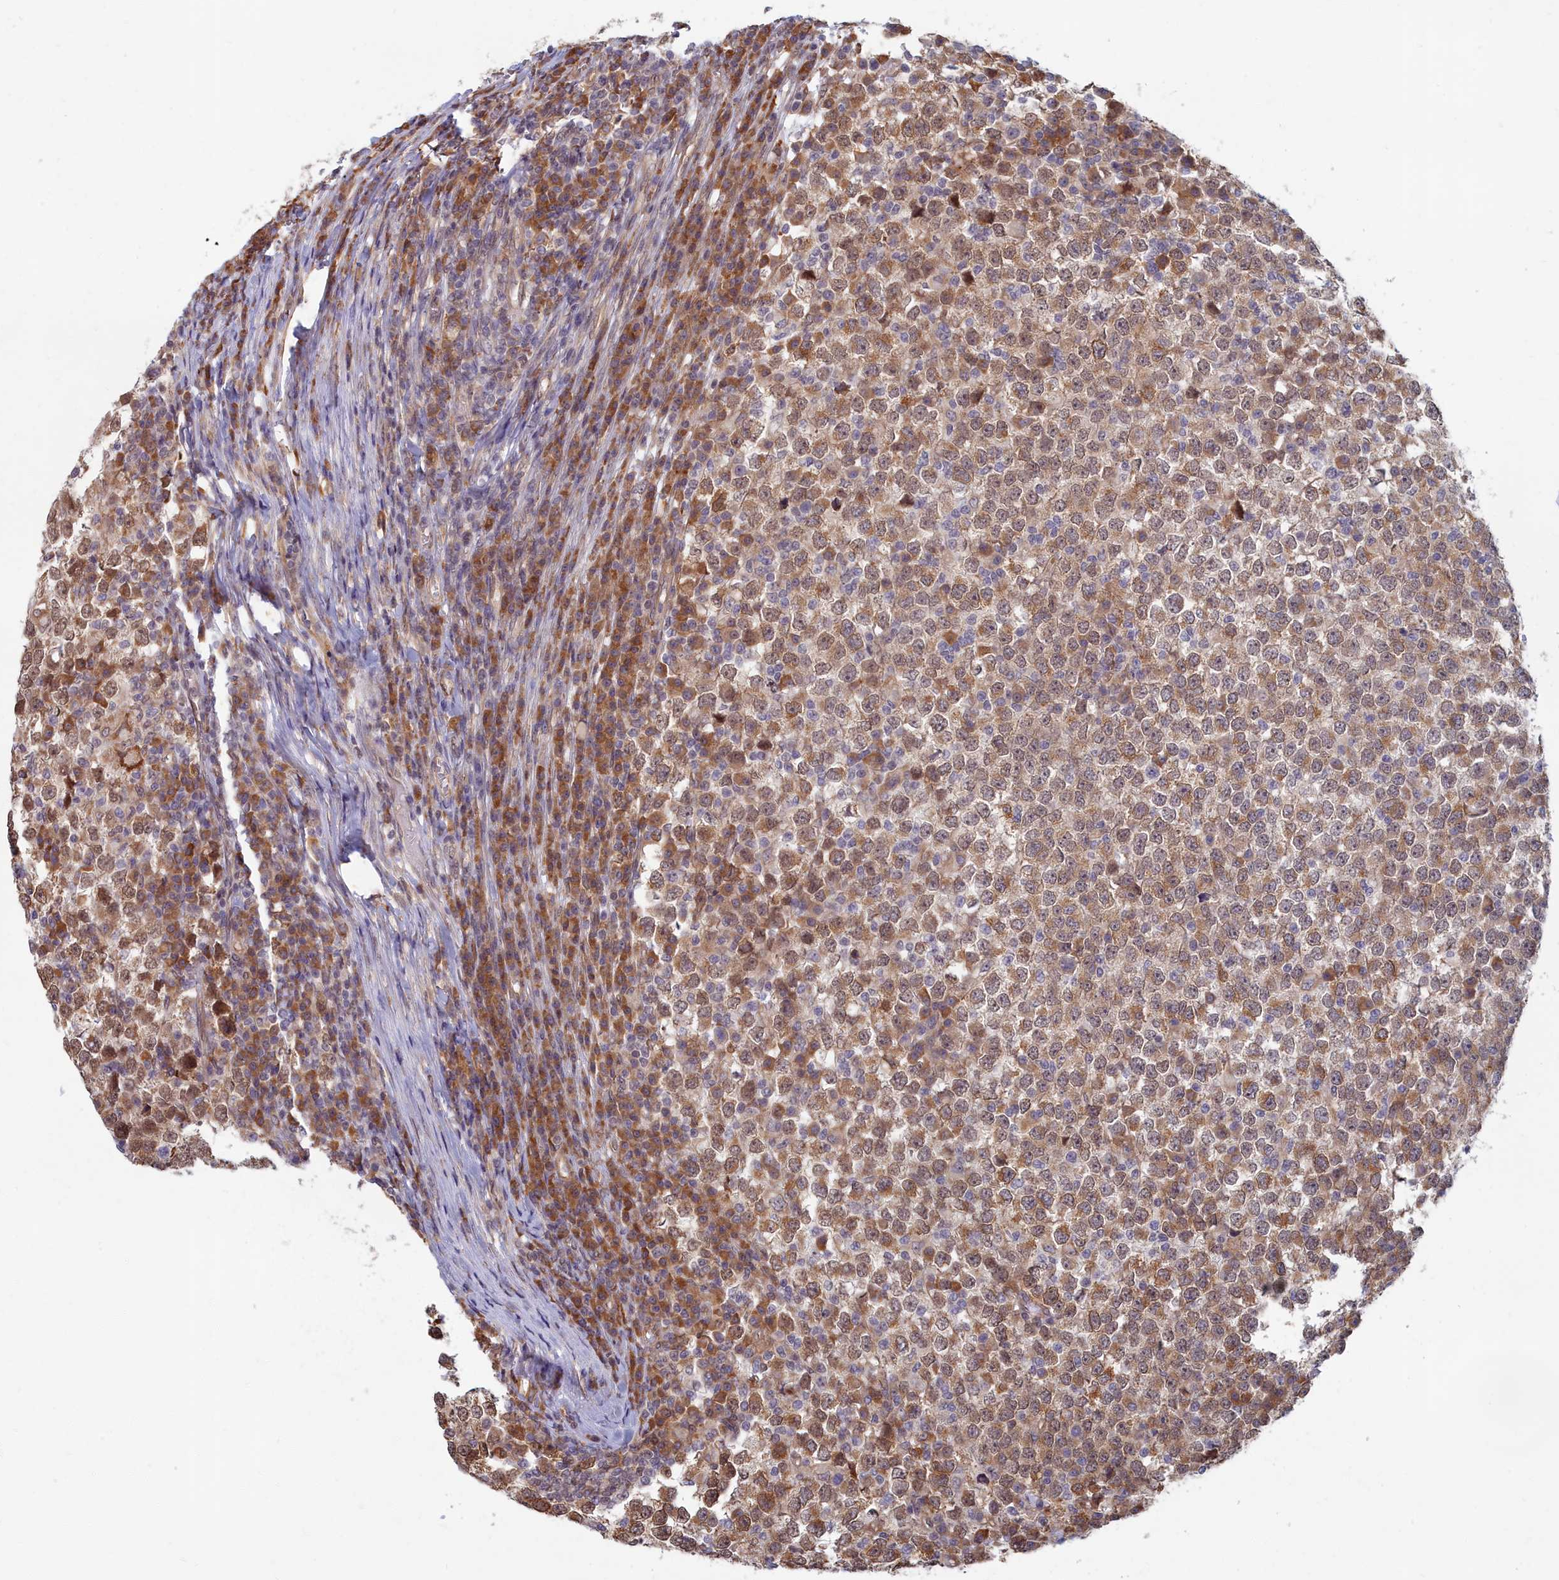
{"staining": {"intensity": "moderate", "quantity": ">75%", "location": "cytoplasmic/membranous,nuclear"}, "tissue": "testis cancer", "cell_type": "Tumor cells", "image_type": "cancer", "snomed": [{"axis": "morphology", "description": "Seminoma, NOS"}, {"axis": "topography", "description": "Testis"}], "caption": "About >75% of tumor cells in testis cancer (seminoma) exhibit moderate cytoplasmic/membranous and nuclear protein positivity as visualized by brown immunohistochemical staining.", "gene": "MAK16", "patient": {"sex": "male", "age": 65}}